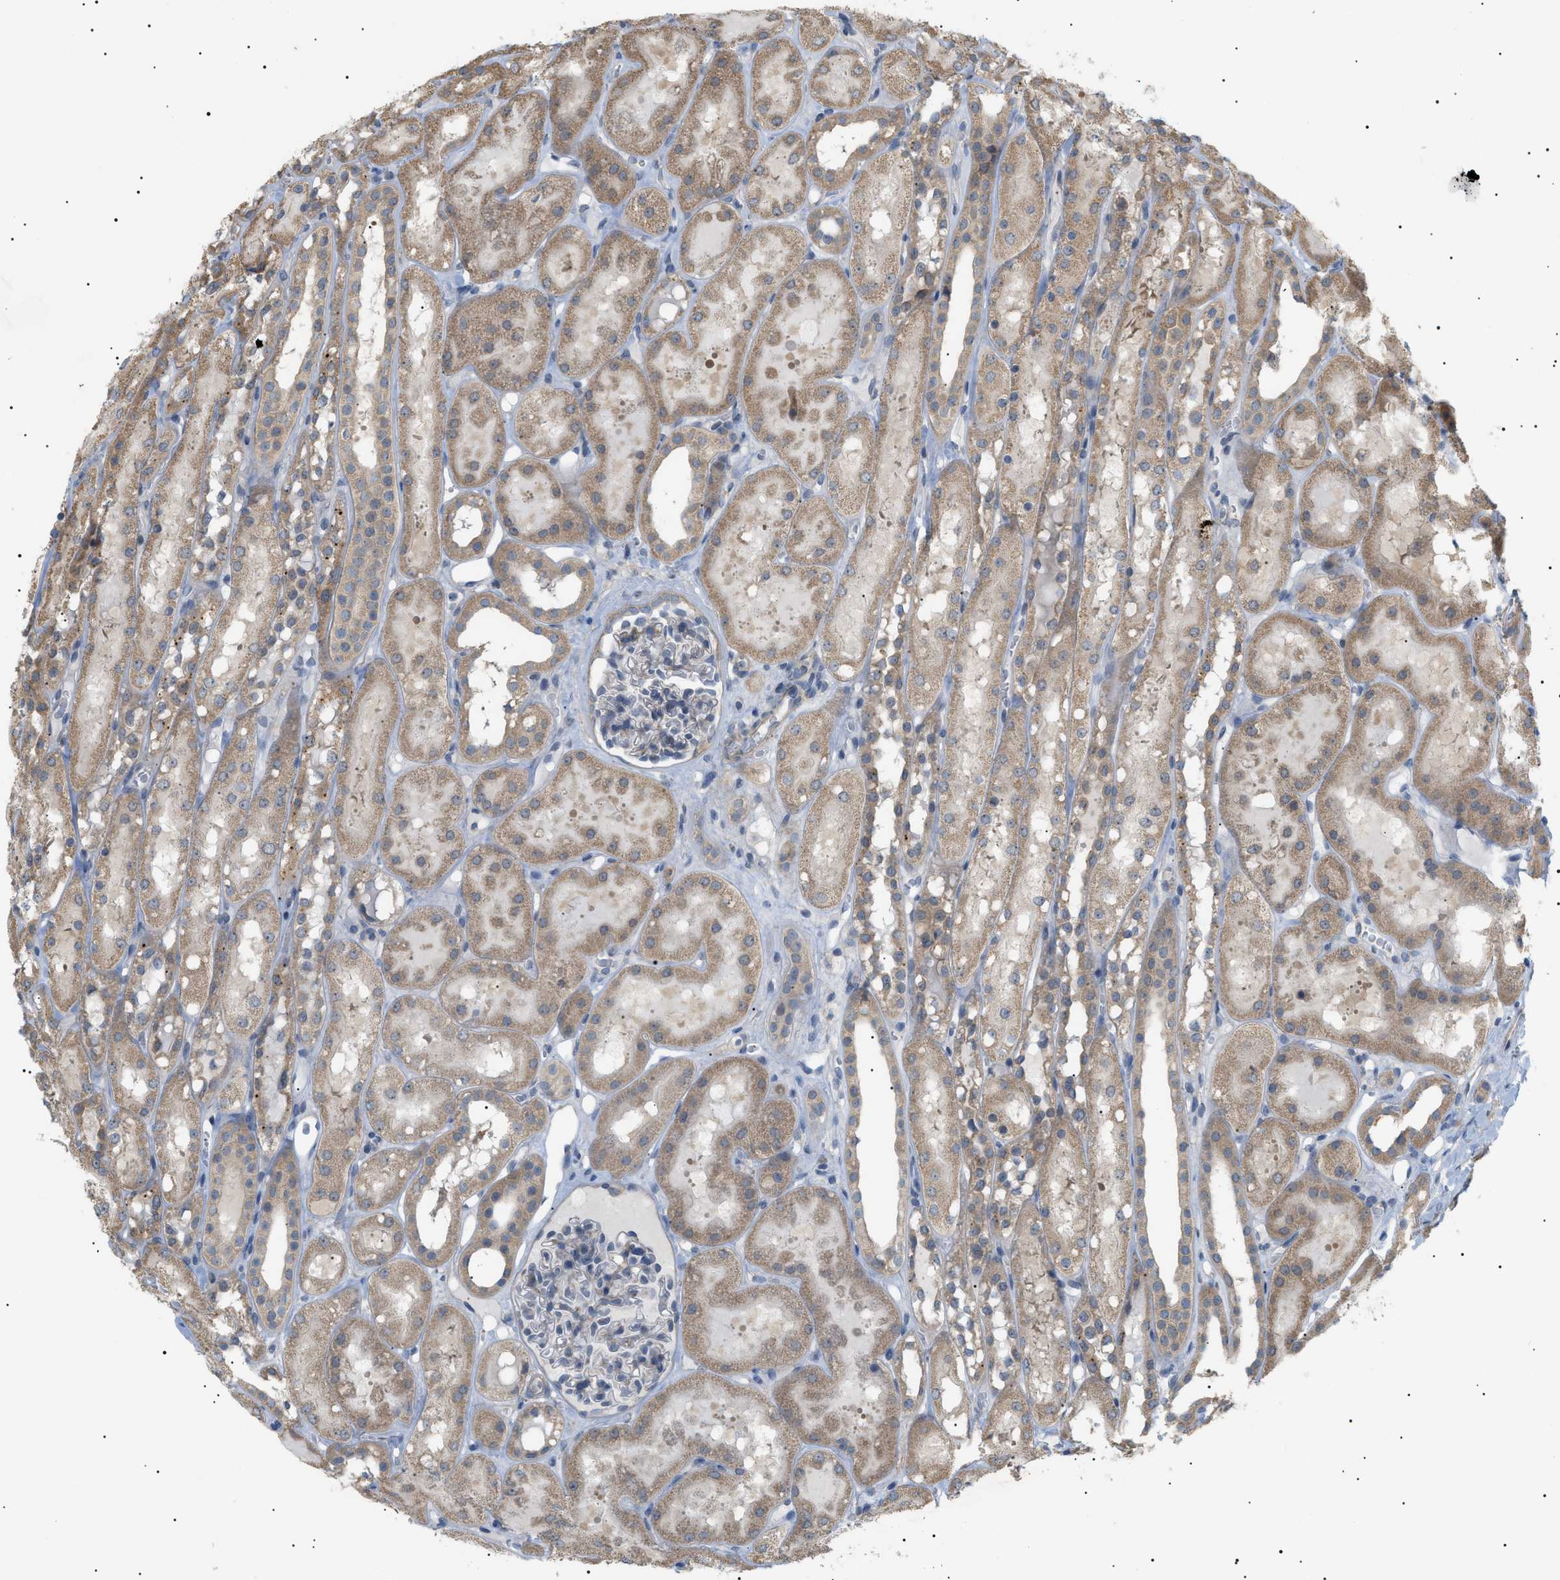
{"staining": {"intensity": "weak", "quantity": "<25%", "location": "cytoplasmic/membranous"}, "tissue": "kidney", "cell_type": "Cells in glomeruli", "image_type": "normal", "snomed": [{"axis": "morphology", "description": "Normal tissue, NOS"}, {"axis": "topography", "description": "Kidney"}, {"axis": "topography", "description": "Urinary bladder"}], "caption": "IHC photomicrograph of normal kidney stained for a protein (brown), which shows no expression in cells in glomeruli.", "gene": "IRS2", "patient": {"sex": "male", "age": 16}}